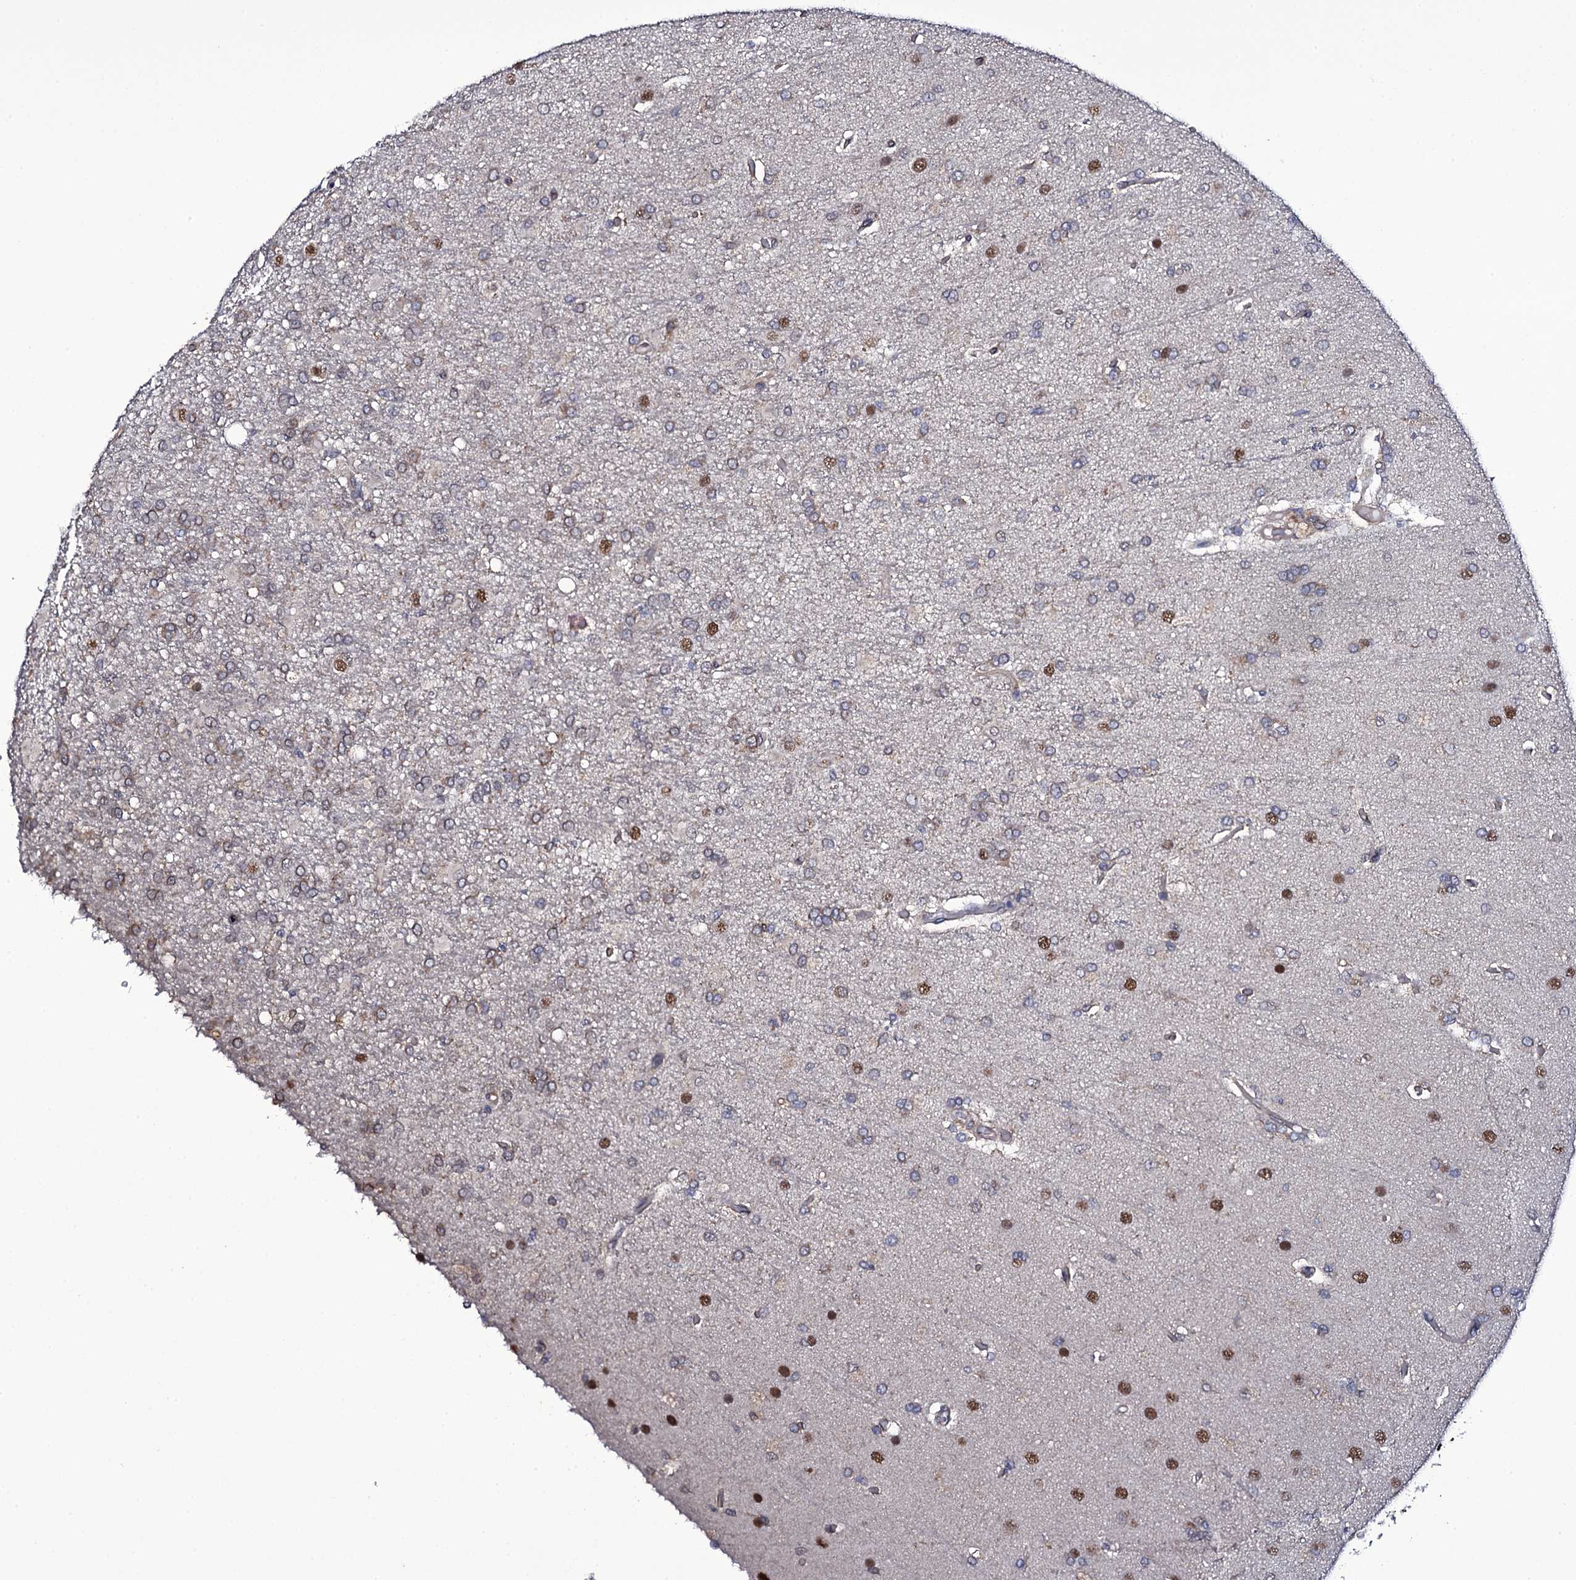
{"staining": {"intensity": "weak", "quantity": "<25%", "location": "cytoplasmic/membranous"}, "tissue": "glioma", "cell_type": "Tumor cells", "image_type": "cancer", "snomed": [{"axis": "morphology", "description": "Glioma, malignant, High grade"}, {"axis": "topography", "description": "Brain"}], "caption": "Immunohistochemistry (IHC) micrograph of human glioma stained for a protein (brown), which demonstrates no staining in tumor cells. Brightfield microscopy of IHC stained with DAB (3,3'-diaminobenzidine) (brown) and hematoxylin (blue), captured at high magnification.", "gene": "GAREM1", "patient": {"sex": "female", "age": 74}}